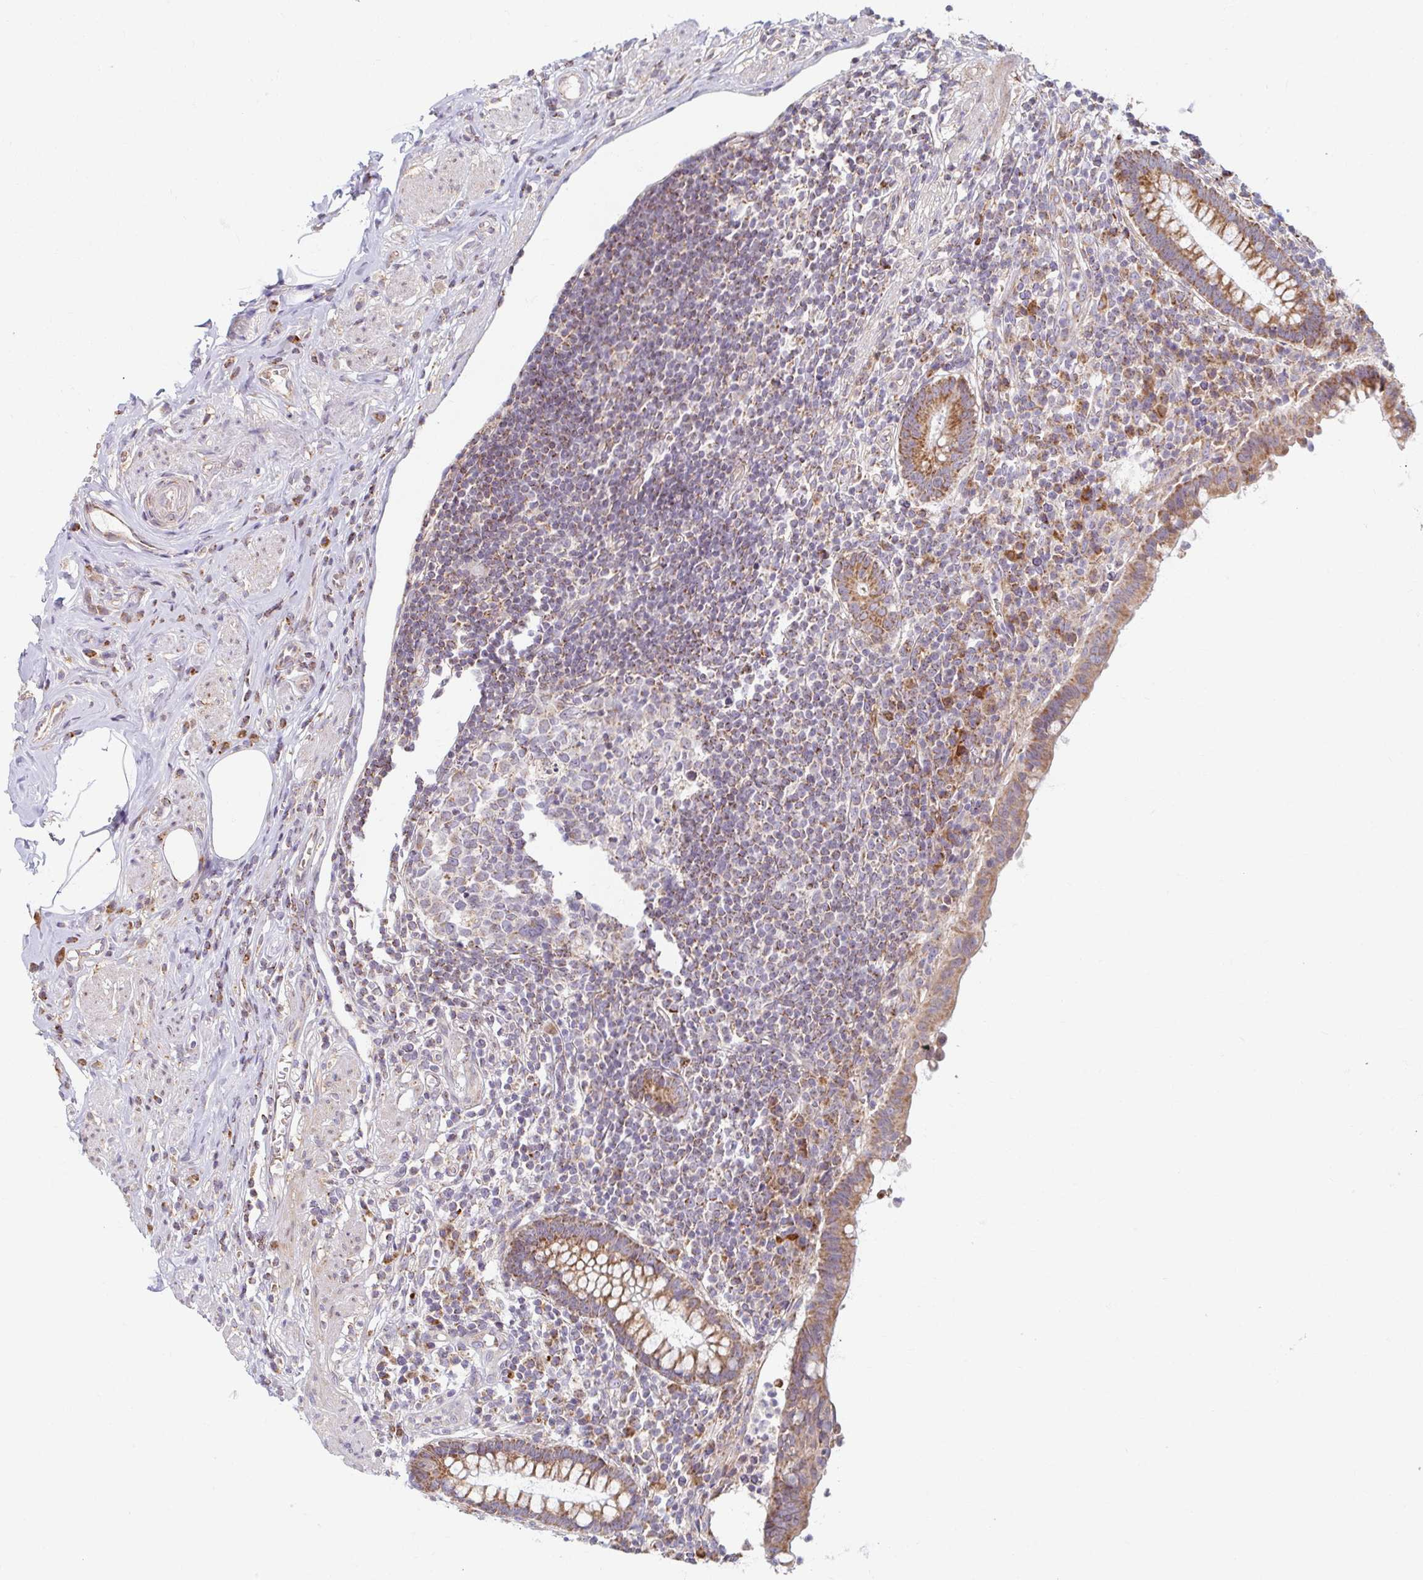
{"staining": {"intensity": "moderate", "quantity": "25%-75%", "location": "cytoplasmic/membranous"}, "tissue": "appendix", "cell_type": "Glandular cells", "image_type": "normal", "snomed": [{"axis": "morphology", "description": "Normal tissue, NOS"}, {"axis": "topography", "description": "Appendix"}], "caption": "Brown immunohistochemical staining in normal human appendix demonstrates moderate cytoplasmic/membranous expression in about 25%-75% of glandular cells.", "gene": "SKP2", "patient": {"sex": "female", "age": 56}}